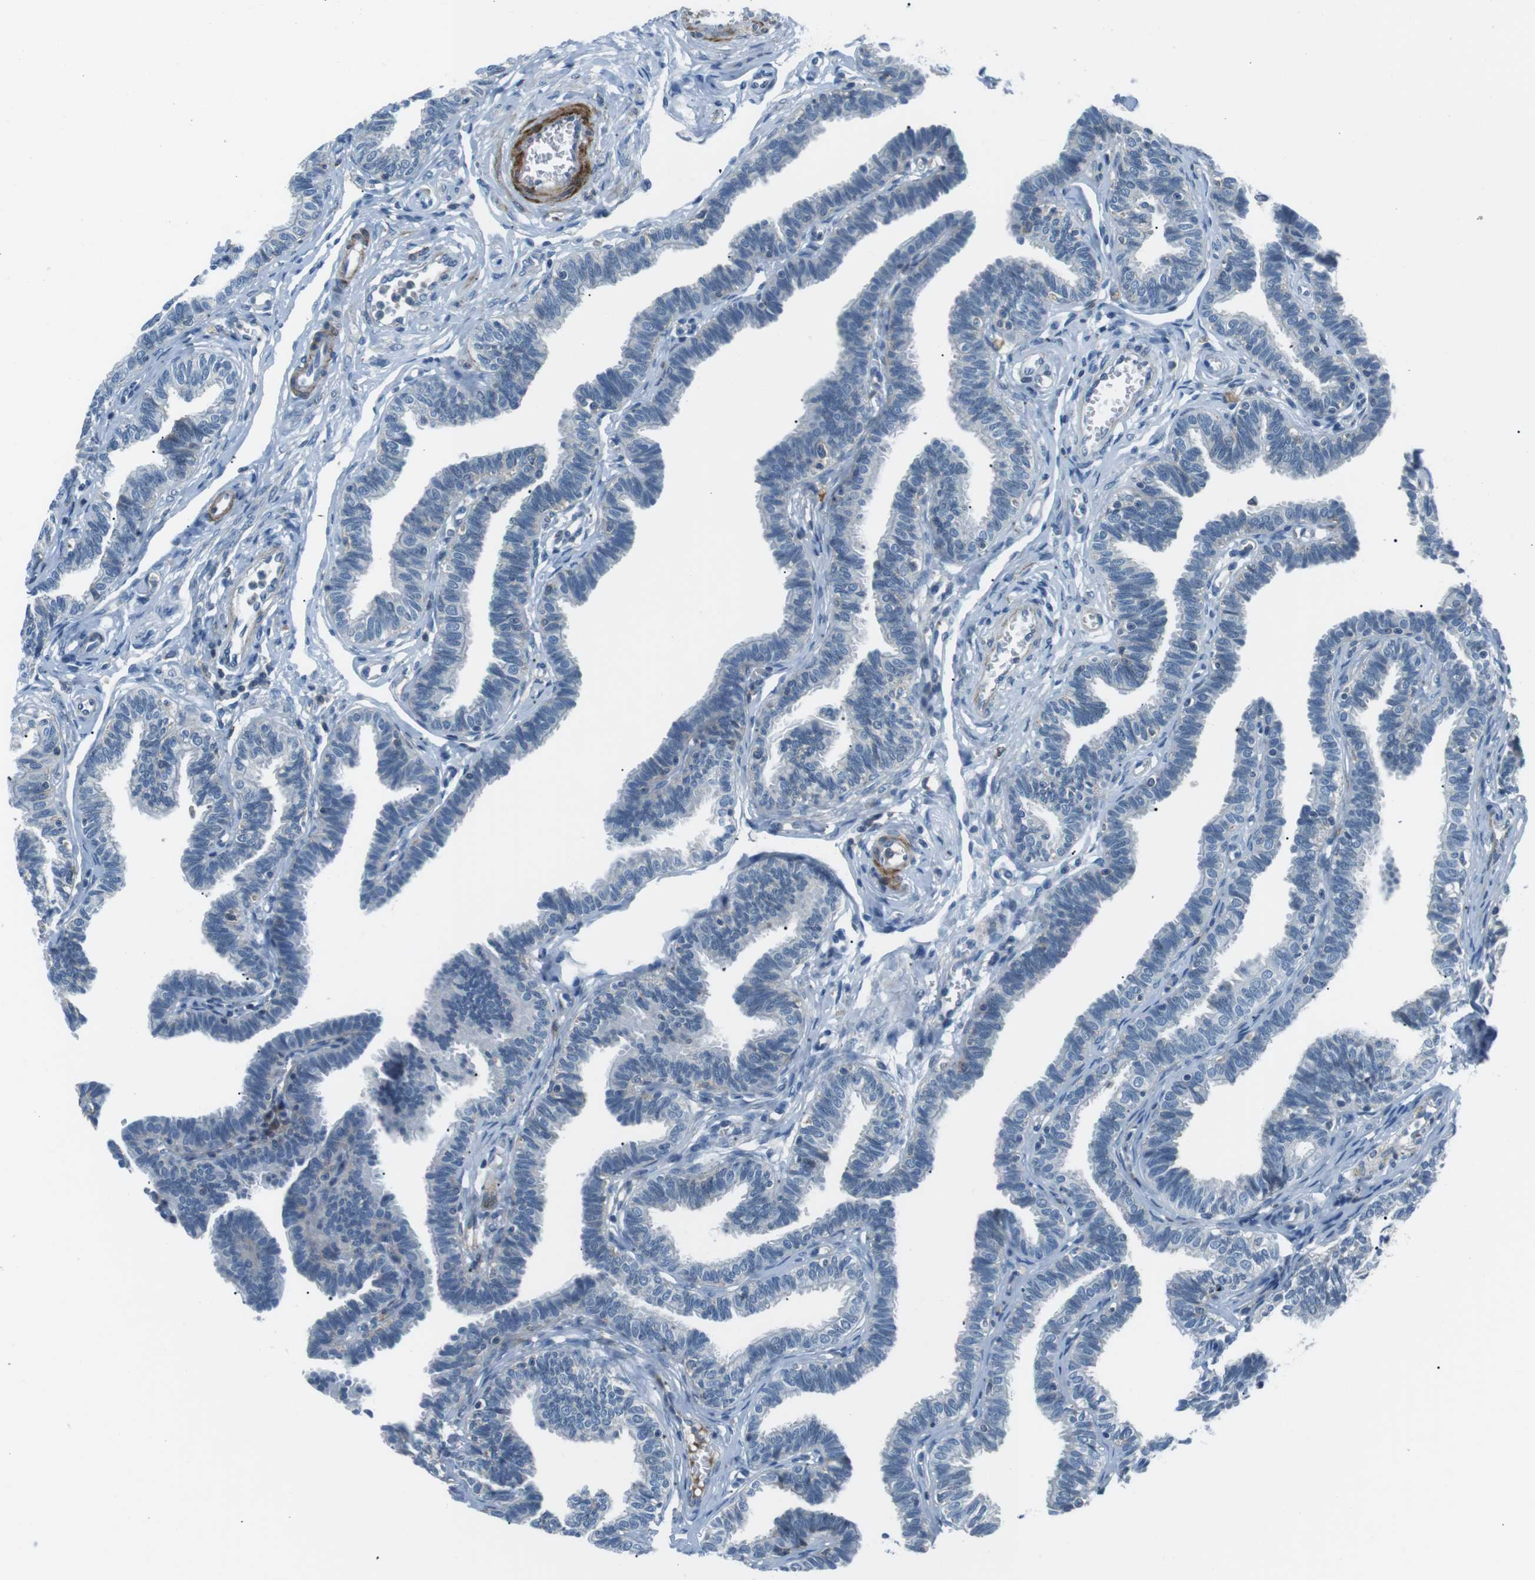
{"staining": {"intensity": "negative", "quantity": "none", "location": "none"}, "tissue": "fallopian tube", "cell_type": "Glandular cells", "image_type": "normal", "snomed": [{"axis": "morphology", "description": "Normal tissue, NOS"}, {"axis": "topography", "description": "Fallopian tube"}, {"axis": "topography", "description": "Ovary"}], "caption": "Immunohistochemistry of unremarkable human fallopian tube shows no expression in glandular cells.", "gene": "ARVCF", "patient": {"sex": "female", "age": 23}}